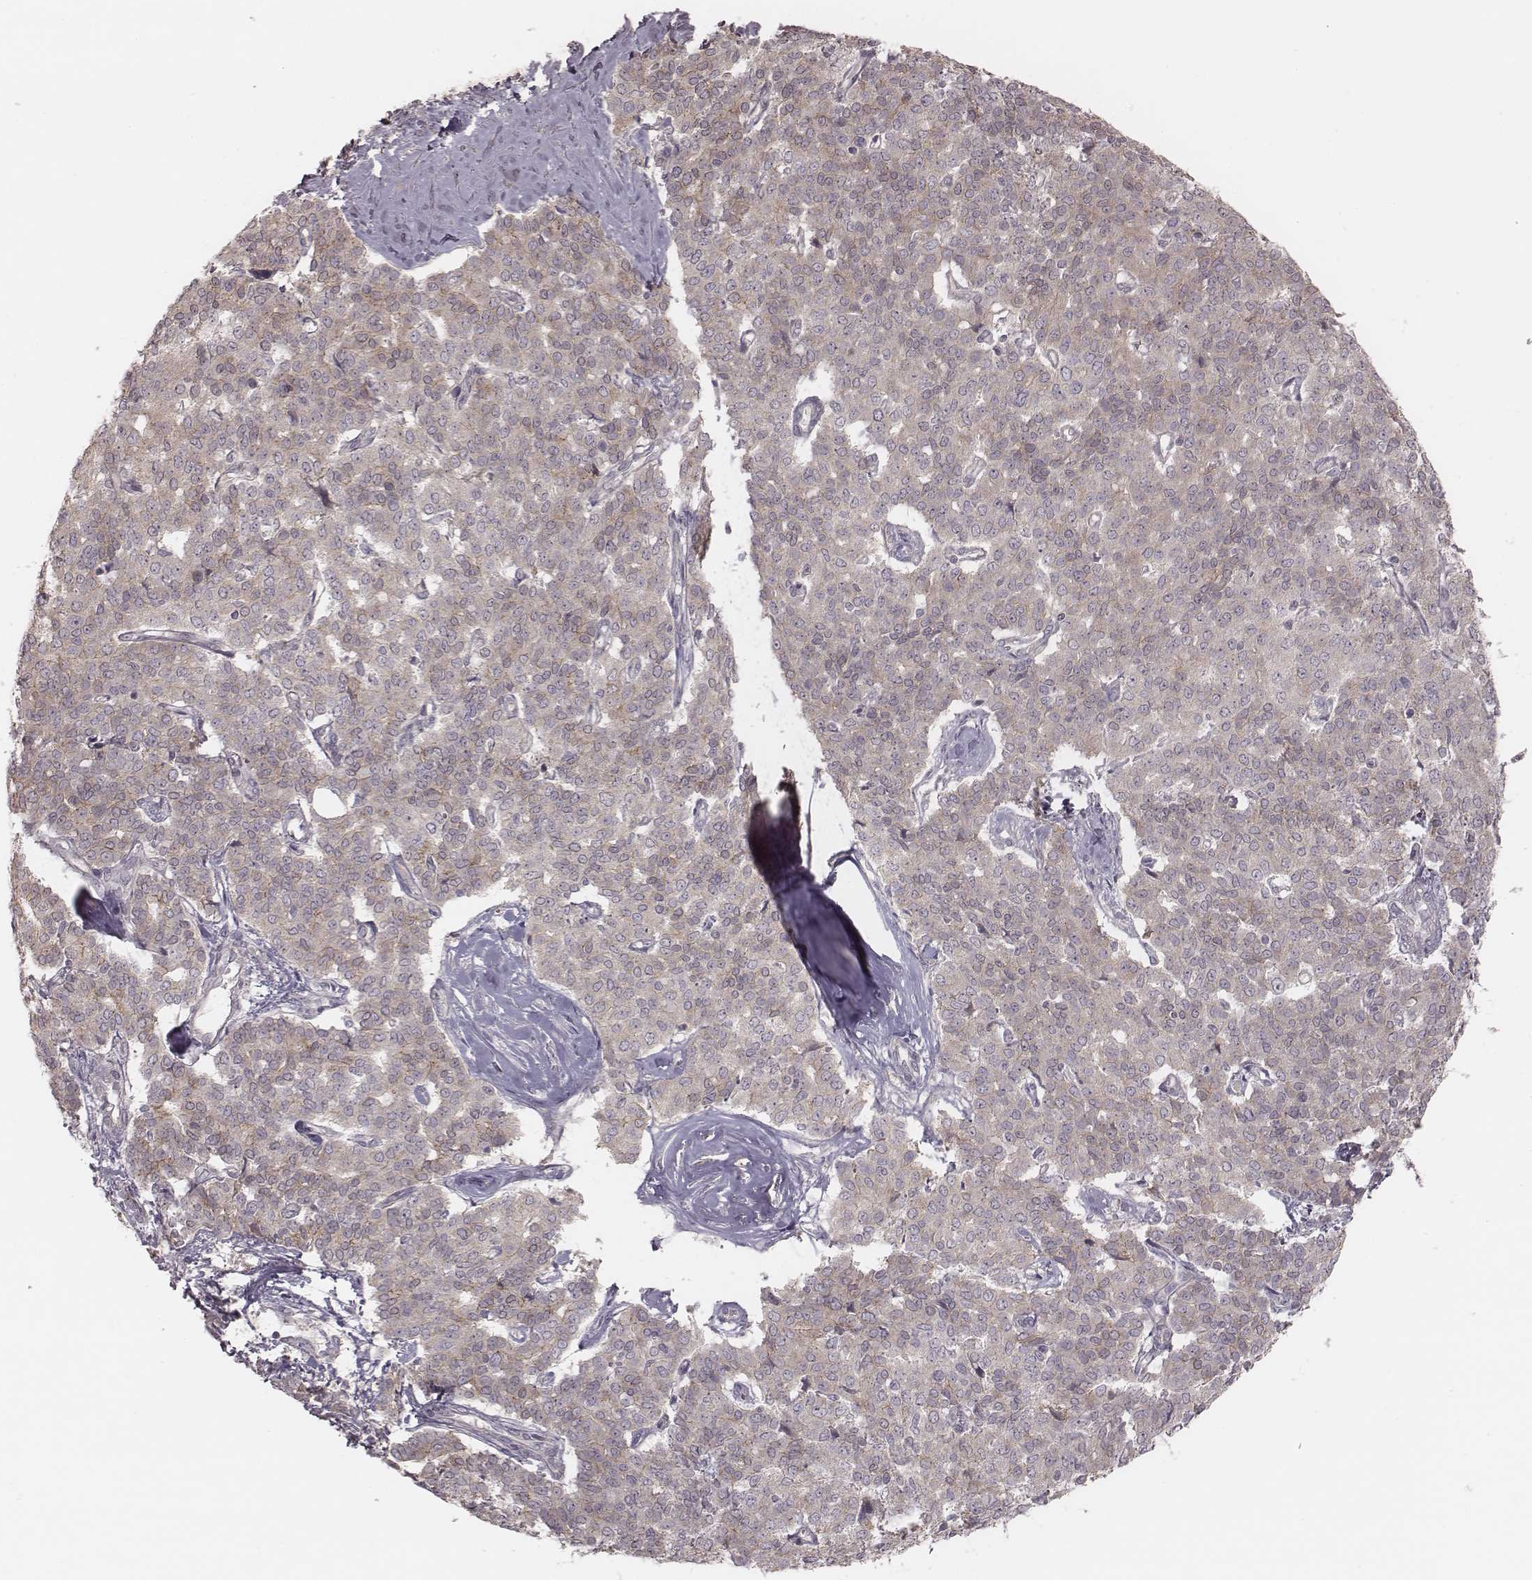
{"staining": {"intensity": "weak", "quantity": "25%-75%", "location": "cytoplasmic/membranous"}, "tissue": "liver cancer", "cell_type": "Tumor cells", "image_type": "cancer", "snomed": [{"axis": "morphology", "description": "Cholangiocarcinoma"}, {"axis": "topography", "description": "Liver"}], "caption": "IHC (DAB) staining of cholangiocarcinoma (liver) reveals weak cytoplasmic/membranous protein staining in approximately 25%-75% of tumor cells.", "gene": "TDRD5", "patient": {"sex": "female", "age": 47}}